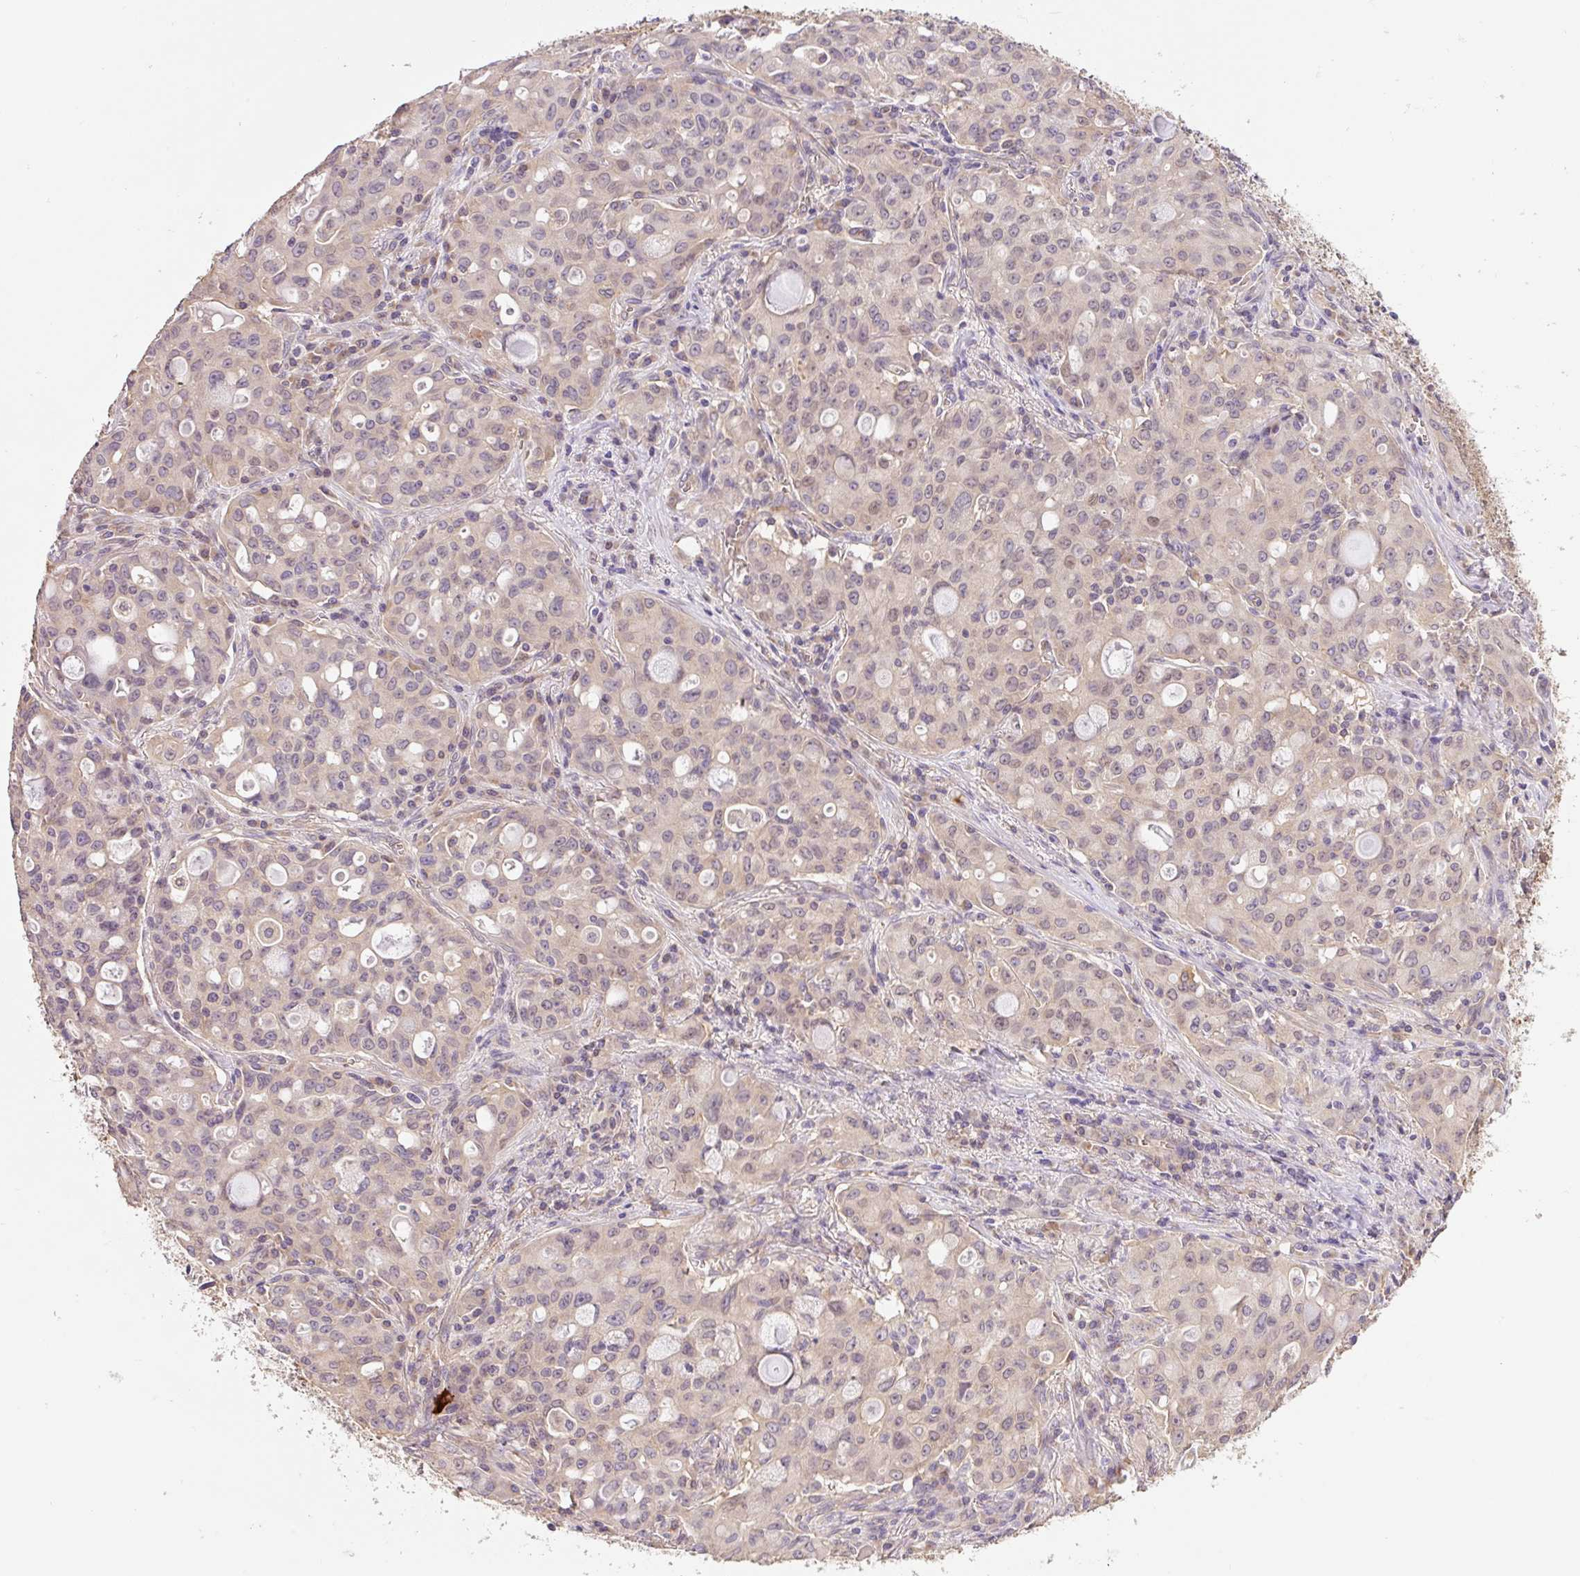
{"staining": {"intensity": "negative", "quantity": "none", "location": "none"}, "tissue": "lung cancer", "cell_type": "Tumor cells", "image_type": "cancer", "snomed": [{"axis": "morphology", "description": "Adenocarcinoma, NOS"}, {"axis": "topography", "description": "Lung"}], "caption": "Immunohistochemical staining of human lung adenocarcinoma shows no significant expression in tumor cells. Brightfield microscopy of immunohistochemistry stained with DAB (3,3'-diaminobenzidine) (brown) and hematoxylin (blue), captured at high magnification.", "gene": "COX8A", "patient": {"sex": "female", "age": 44}}